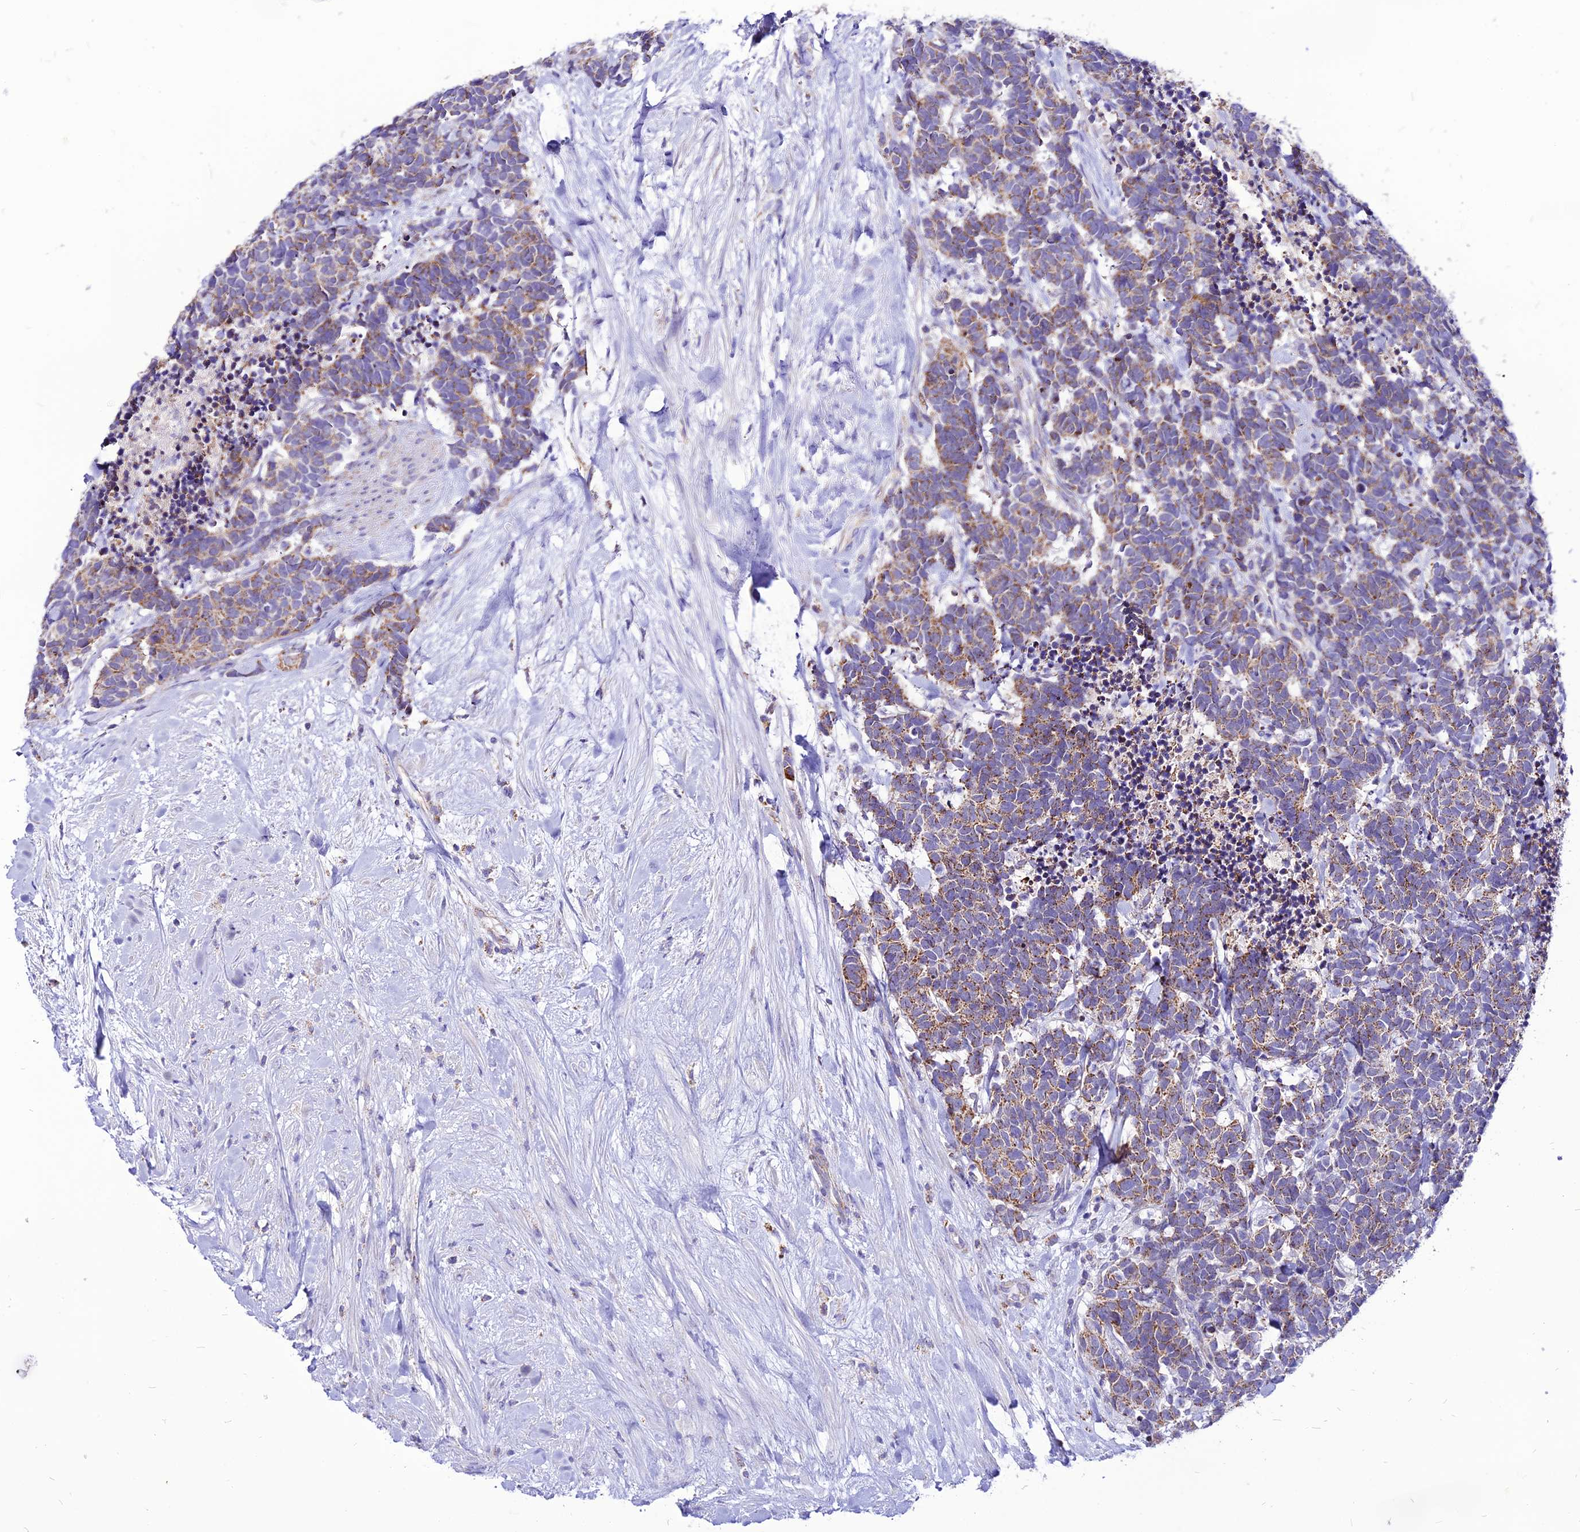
{"staining": {"intensity": "moderate", "quantity": ">75%", "location": "cytoplasmic/membranous"}, "tissue": "carcinoid", "cell_type": "Tumor cells", "image_type": "cancer", "snomed": [{"axis": "morphology", "description": "Carcinoma, NOS"}, {"axis": "morphology", "description": "Carcinoid, malignant, NOS"}, {"axis": "topography", "description": "Prostate"}], "caption": "Carcinoid stained with a protein marker displays moderate staining in tumor cells.", "gene": "ECI1", "patient": {"sex": "male", "age": 57}}